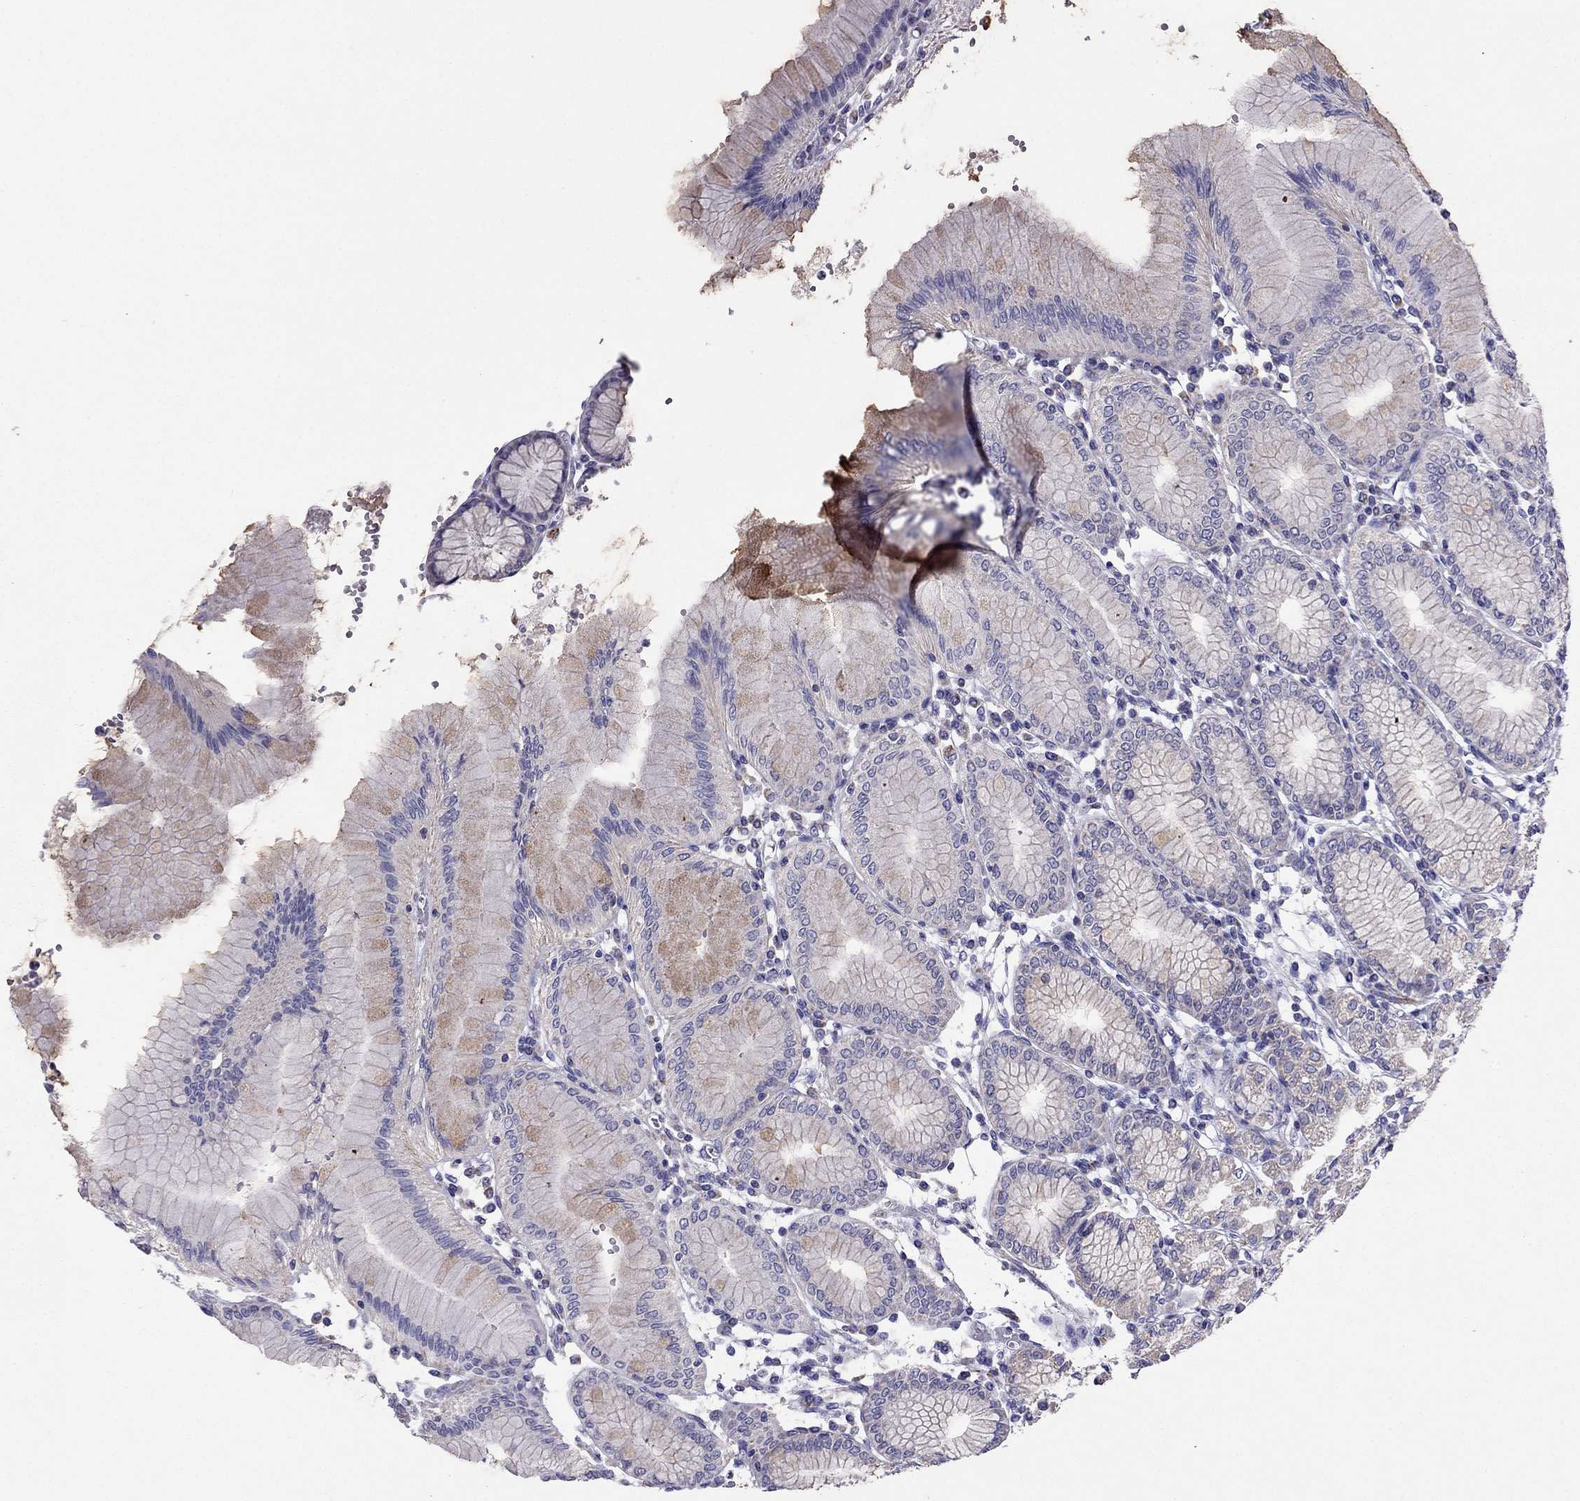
{"staining": {"intensity": "weak", "quantity": "25%-75%", "location": "cytoplasmic/membranous"}, "tissue": "stomach", "cell_type": "Glandular cells", "image_type": "normal", "snomed": [{"axis": "morphology", "description": "Normal tissue, NOS"}, {"axis": "topography", "description": "Skeletal muscle"}, {"axis": "topography", "description": "Stomach"}], "caption": "Glandular cells display low levels of weak cytoplasmic/membranous expression in about 25%-75% of cells in unremarkable human stomach.", "gene": "DSC1", "patient": {"sex": "female", "age": 57}}